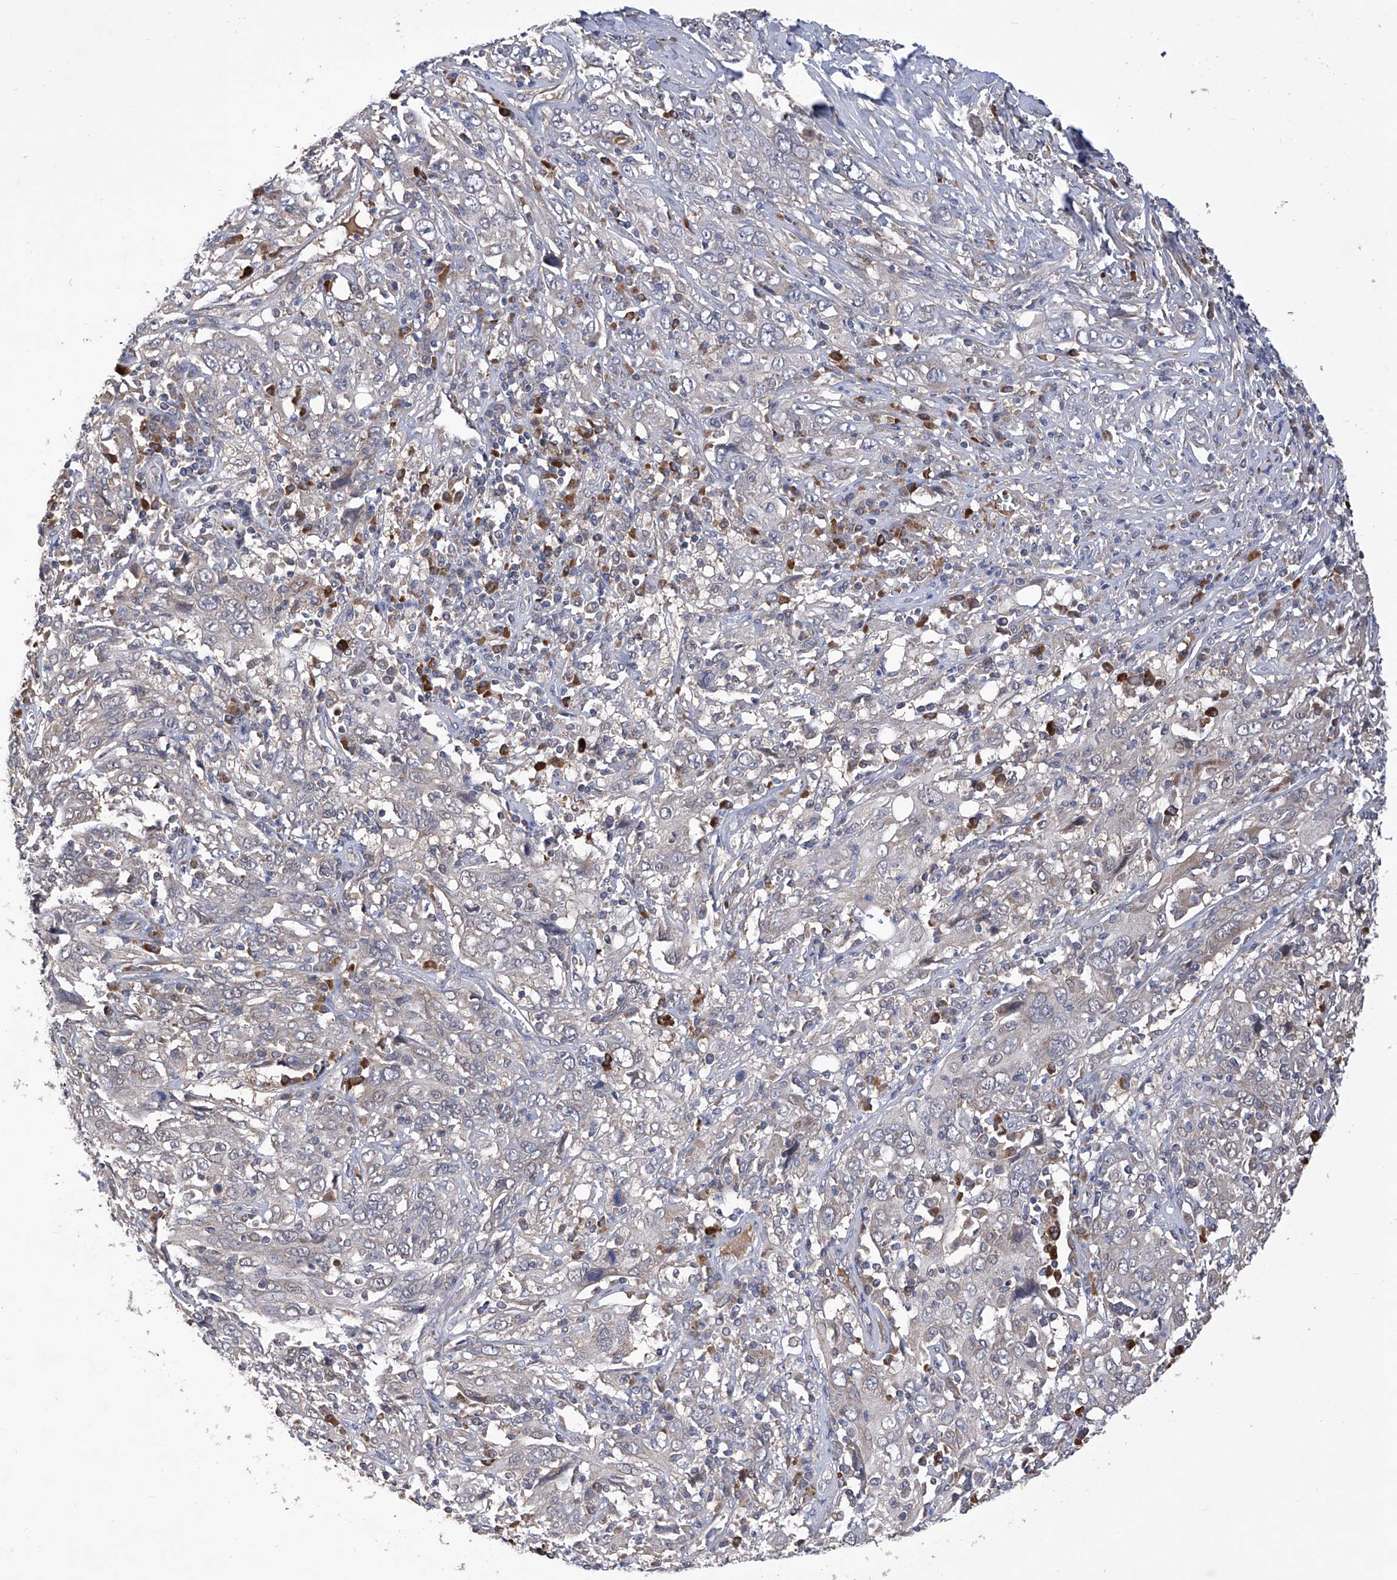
{"staining": {"intensity": "negative", "quantity": "none", "location": "none"}, "tissue": "cervical cancer", "cell_type": "Tumor cells", "image_type": "cancer", "snomed": [{"axis": "morphology", "description": "Squamous cell carcinoma, NOS"}, {"axis": "topography", "description": "Cervix"}], "caption": "Tumor cells are negative for brown protein staining in cervical squamous cell carcinoma.", "gene": "USP45", "patient": {"sex": "female", "age": 46}}